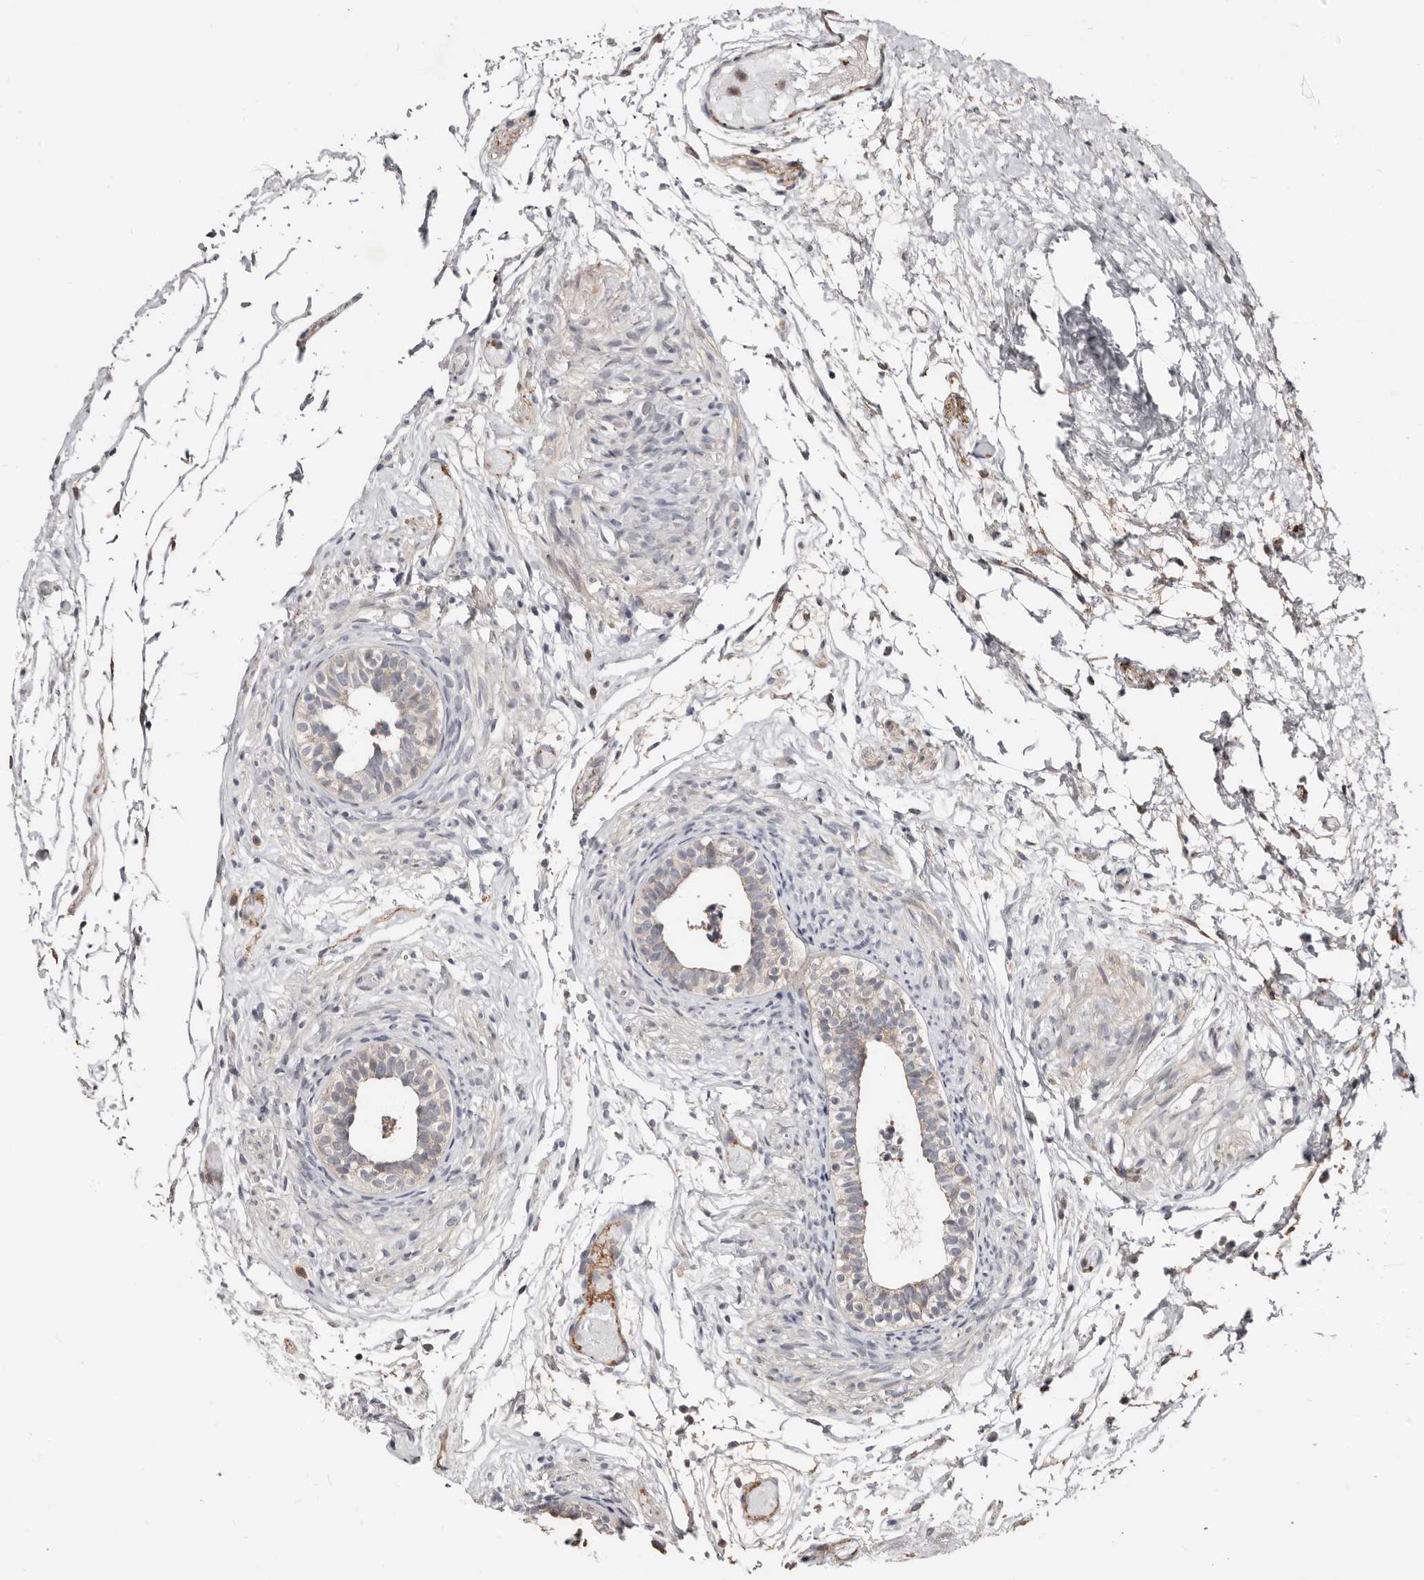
{"staining": {"intensity": "moderate", "quantity": "25%-75%", "location": "cytoplasmic/membranous"}, "tissue": "epididymis", "cell_type": "Glandular cells", "image_type": "normal", "snomed": [{"axis": "morphology", "description": "Normal tissue, NOS"}, {"axis": "topography", "description": "Epididymis"}], "caption": "Protein staining shows moderate cytoplasmic/membranous positivity in approximately 25%-75% of glandular cells in normal epididymis.", "gene": "SMYD4", "patient": {"sex": "male", "age": 5}}